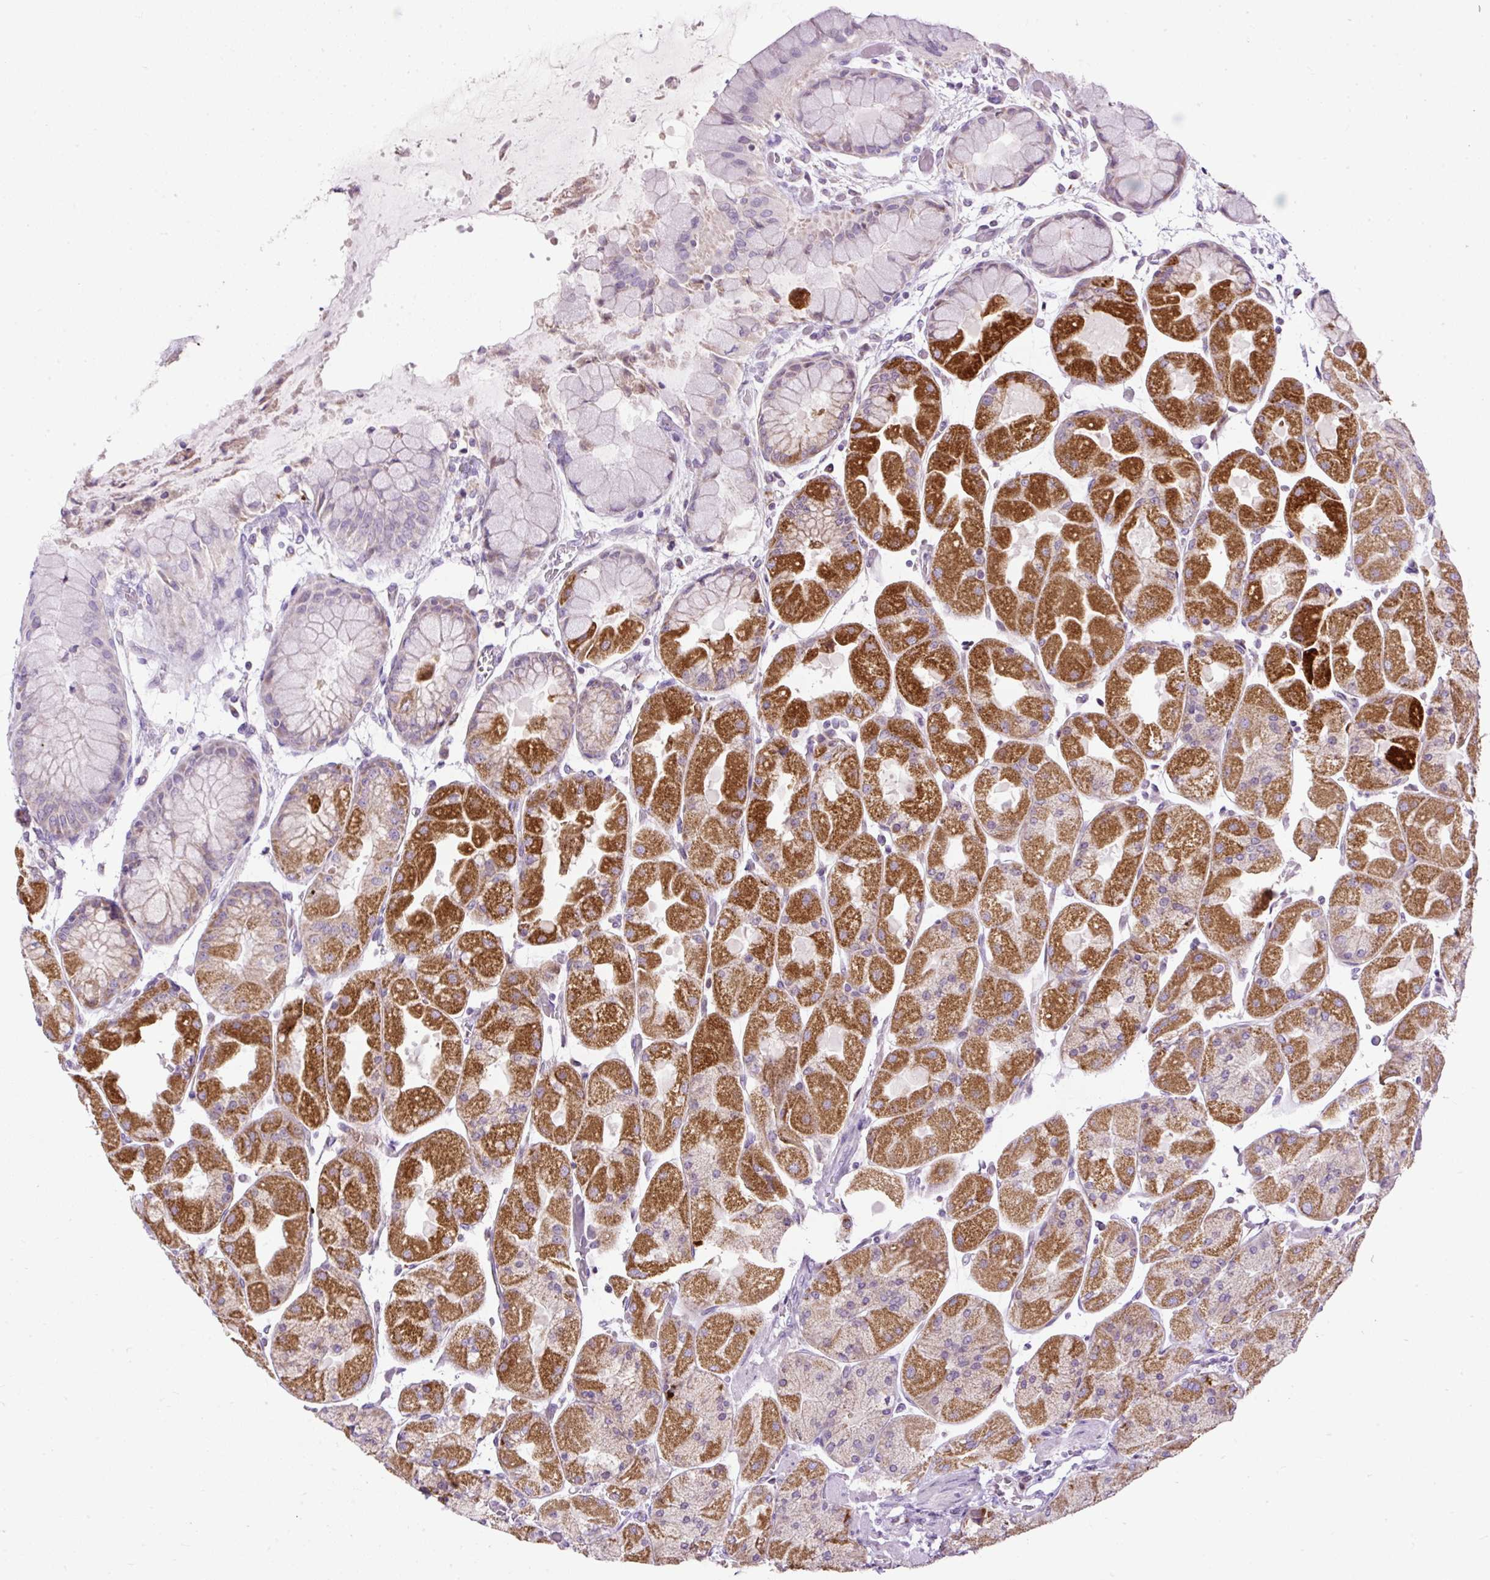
{"staining": {"intensity": "strong", "quantity": "25%-75%", "location": "cytoplasmic/membranous"}, "tissue": "stomach", "cell_type": "Glandular cells", "image_type": "normal", "snomed": [{"axis": "morphology", "description": "Normal tissue, NOS"}, {"axis": "topography", "description": "Stomach"}], "caption": "DAB (3,3'-diaminobenzidine) immunohistochemical staining of unremarkable human stomach reveals strong cytoplasmic/membranous protein positivity in about 25%-75% of glandular cells.", "gene": "FMC1", "patient": {"sex": "female", "age": 61}}